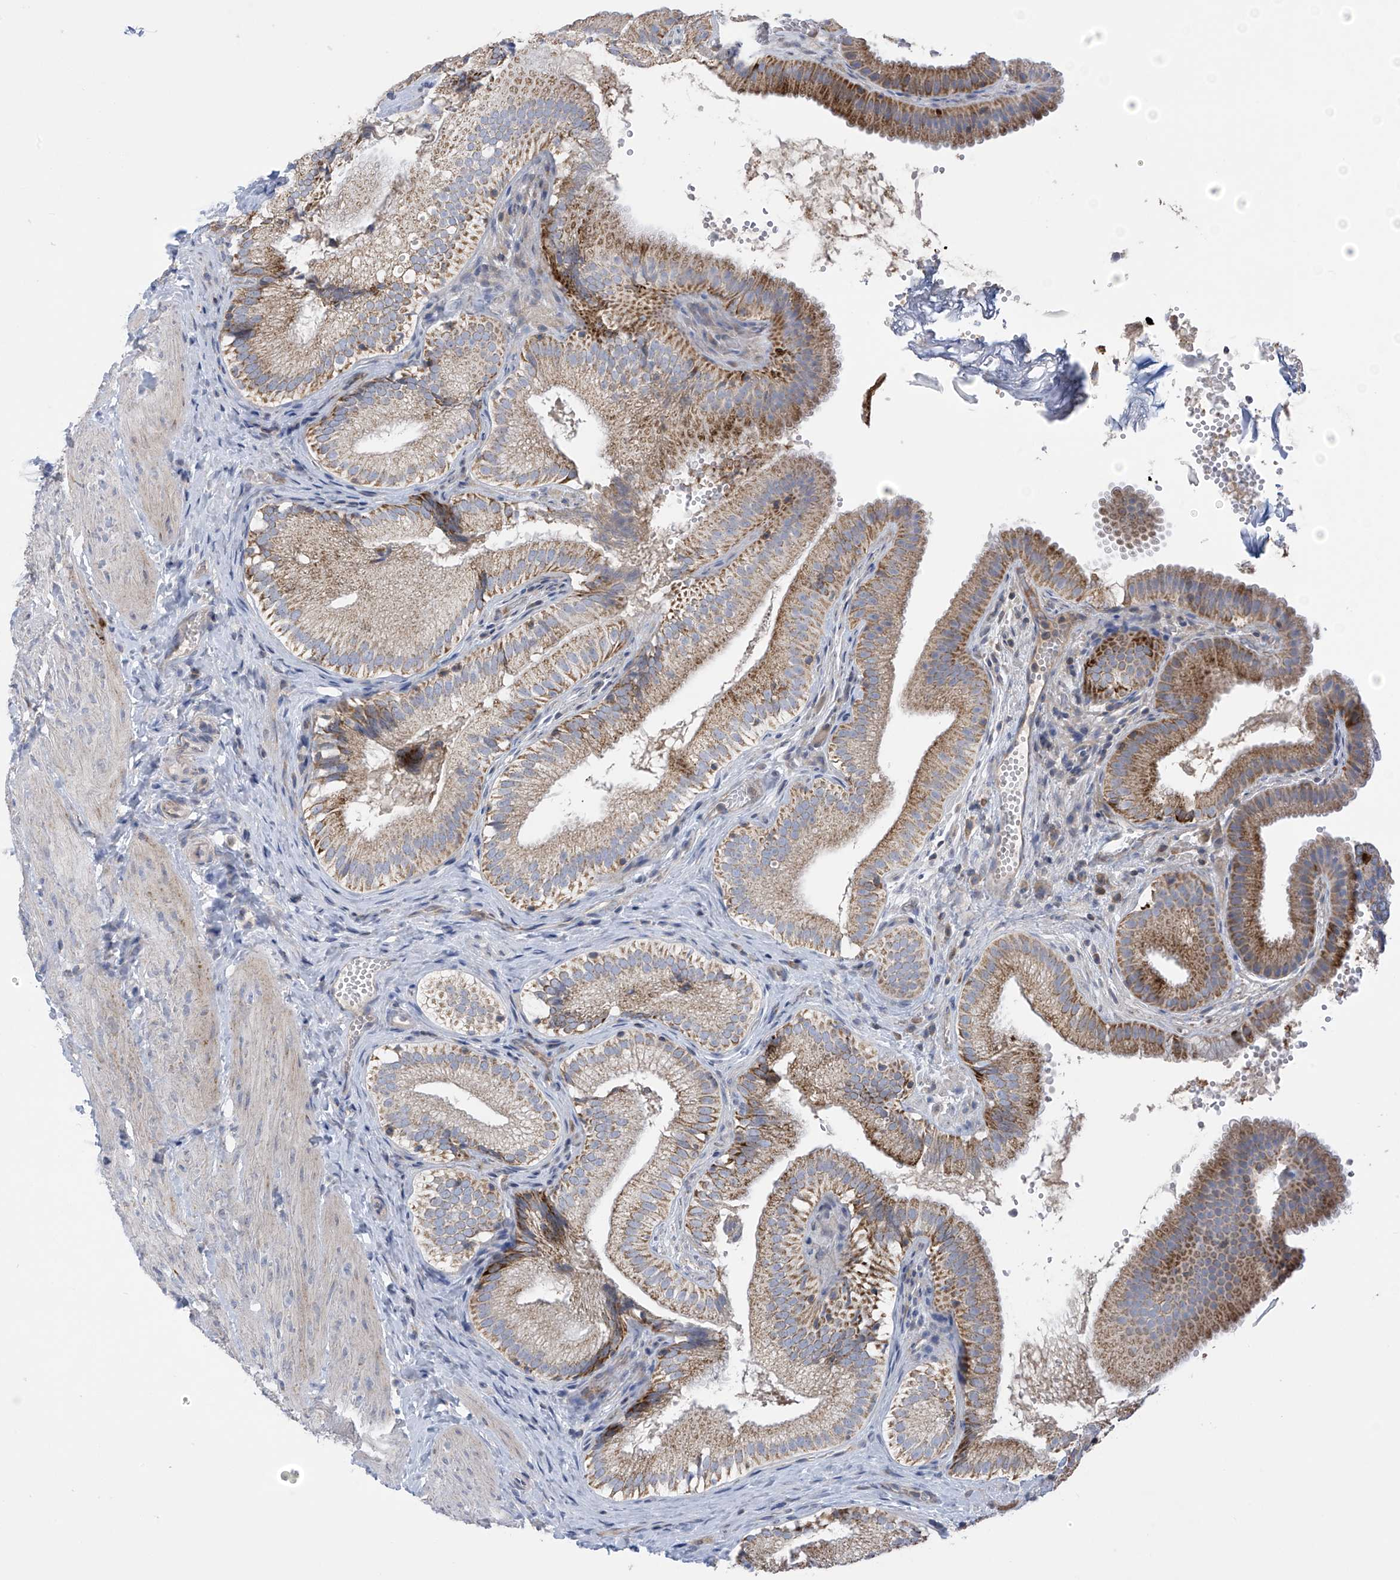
{"staining": {"intensity": "moderate", "quantity": ">75%", "location": "cytoplasmic/membranous"}, "tissue": "gallbladder", "cell_type": "Glandular cells", "image_type": "normal", "snomed": [{"axis": "morphology", "description": "Normal tissue, NOS"}, {"axis": "topography", "description": "Gallbladder"}], "caption": "Brown immunohistochemical staining in normal gallbladder shows moderate cytoplasmic/membranous staining in approximately >75% of glandular cells.", "gene": "SLCO4A1", "patient": {"sex": "female", "age": 30}}